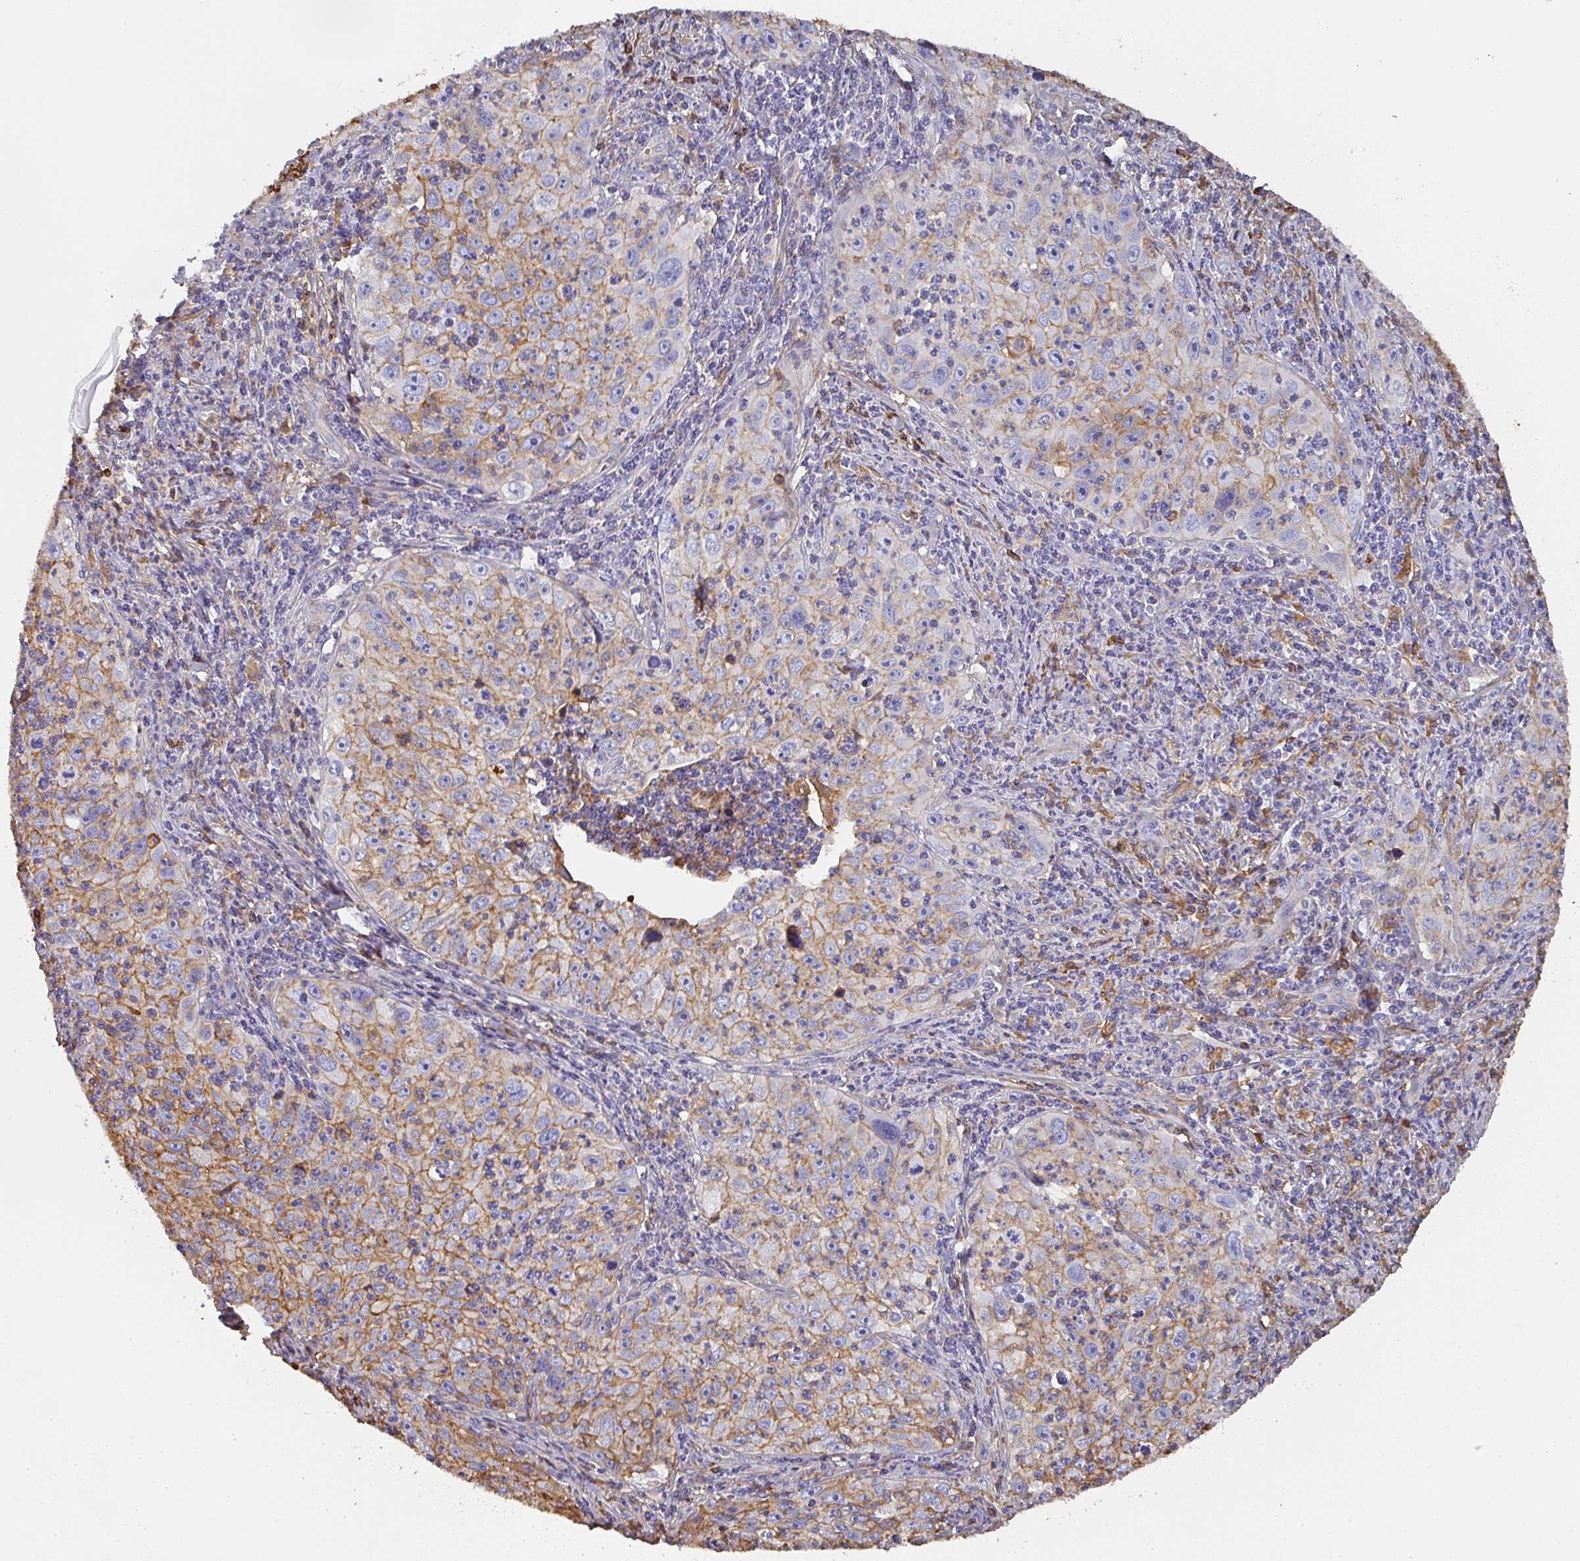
{"staining": {"intensity": "moderate", "quantity": ">75%", "location": "cytoplasmic/membranous"}, "tissue": "cervical cancer", "cell_type": "Tumor cells", "image_type": "cancer", "snomed": [{"axis": "morphology", "description": "Squamous cell carcinoma, NOS"}, {"axis": "topography", "description": "Cervix"}], "caption": "Immunohistochemical staining of cervical cancer (squamous cell carcinoma) shows medium levels of moderate cytoplasmic/membranous protein staining in about >75% of tumor cells. The protein is shown in brown color, while the nuclei are stained blue.", "gene": "ALB", "patient": {"sex": "female", "age": 30}}